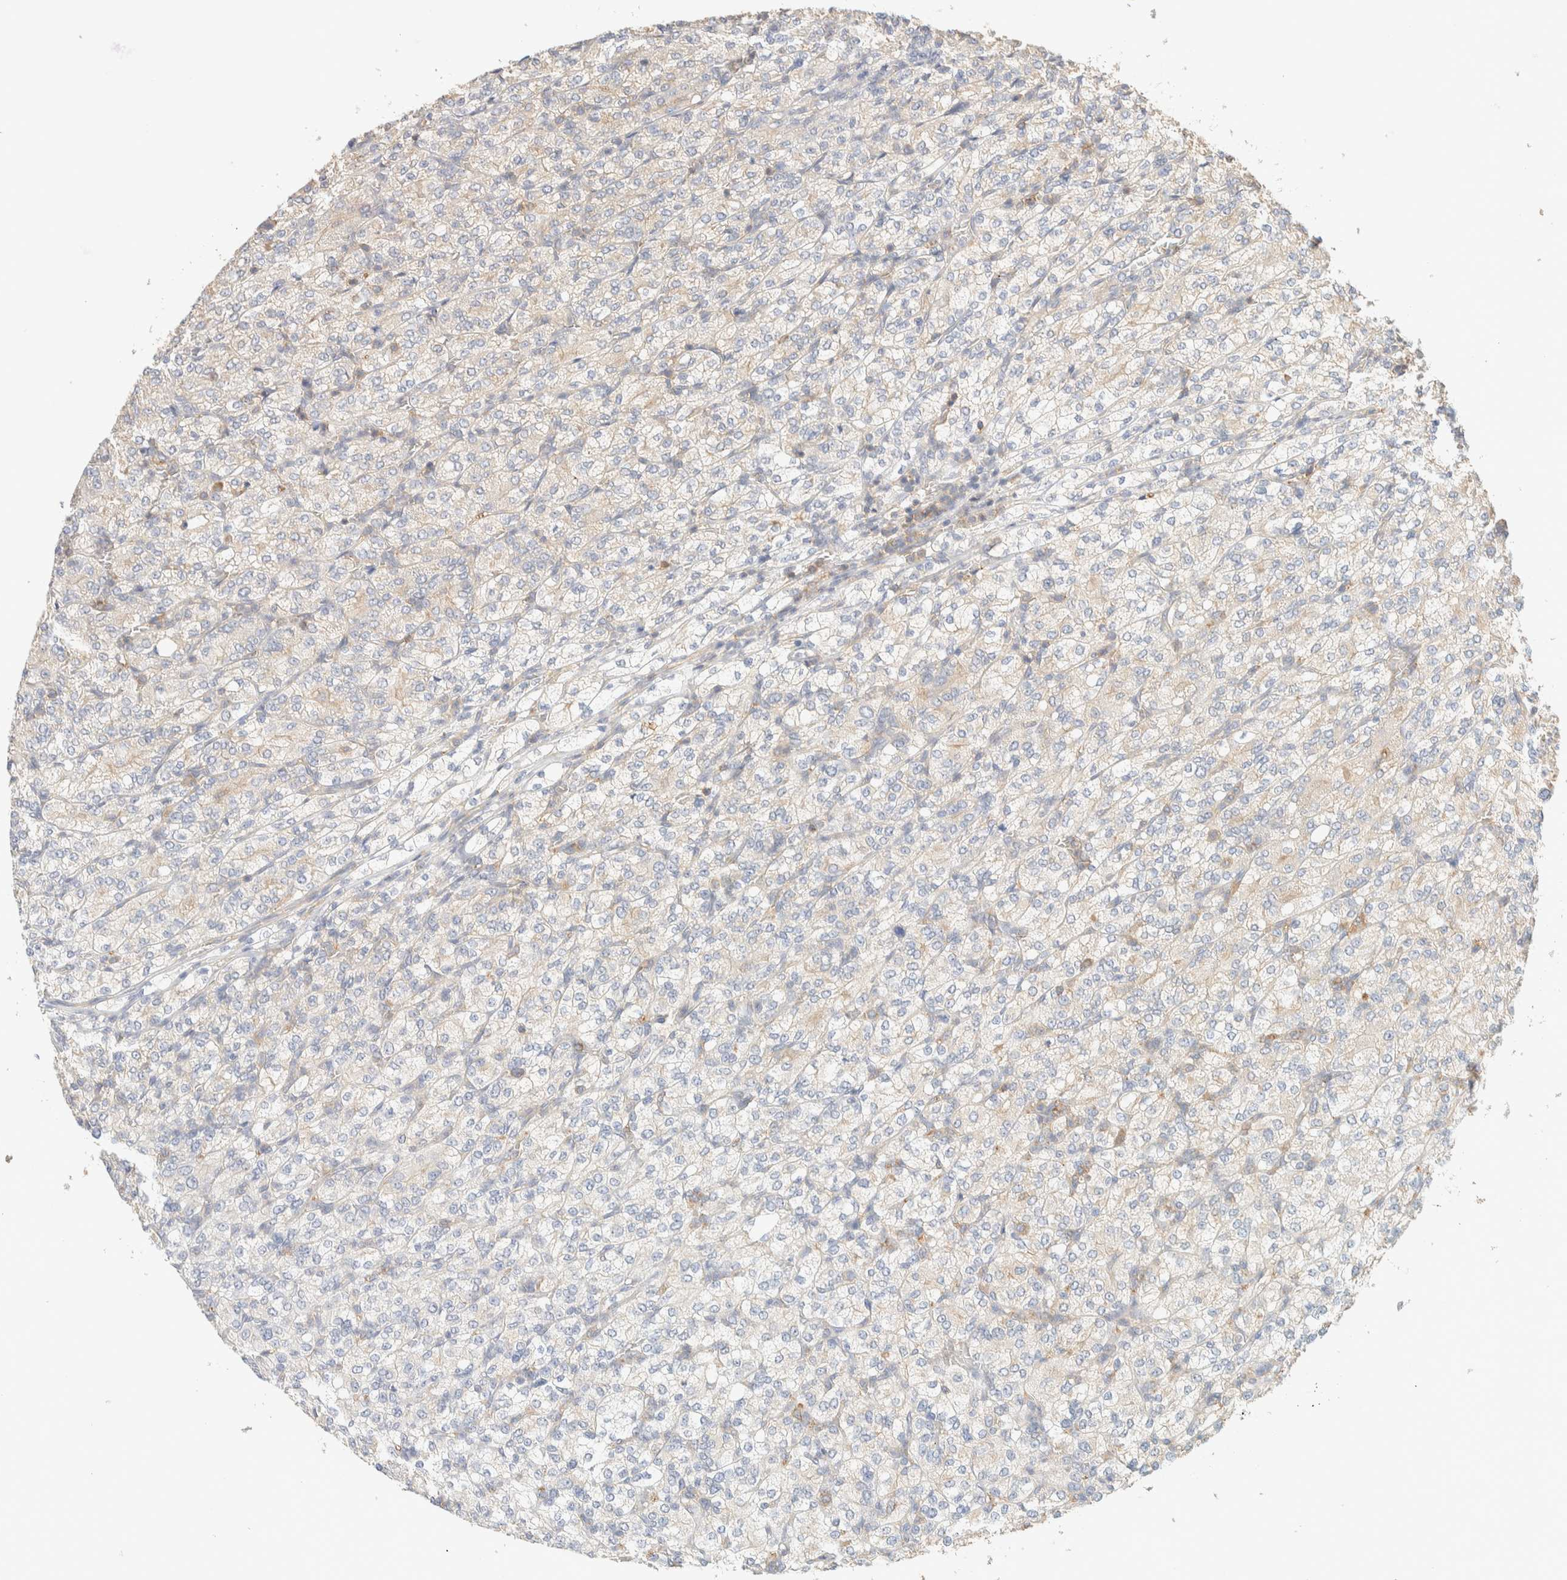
{"staining": {"intensity": "weak", "quantity": "<25%", "location": "cytoplasmic/membranous"}, "tissue": "renal cancer", "cell_type": "Tumor cells", "image_type": "cancer", "snomed": [{"axis": "morphology", "description": "Adenocarcinoma, NOS"}, {"axis": "topography", "description": "Kidney"}], "caption": "Tumor cells show no significant staining in adenocarcinoma (renal). (DAB immunohistochemistry with hematoxylin counter stain).", "gene": "TBC1D8B", "patient": {"sex": "male", "age": 77}}